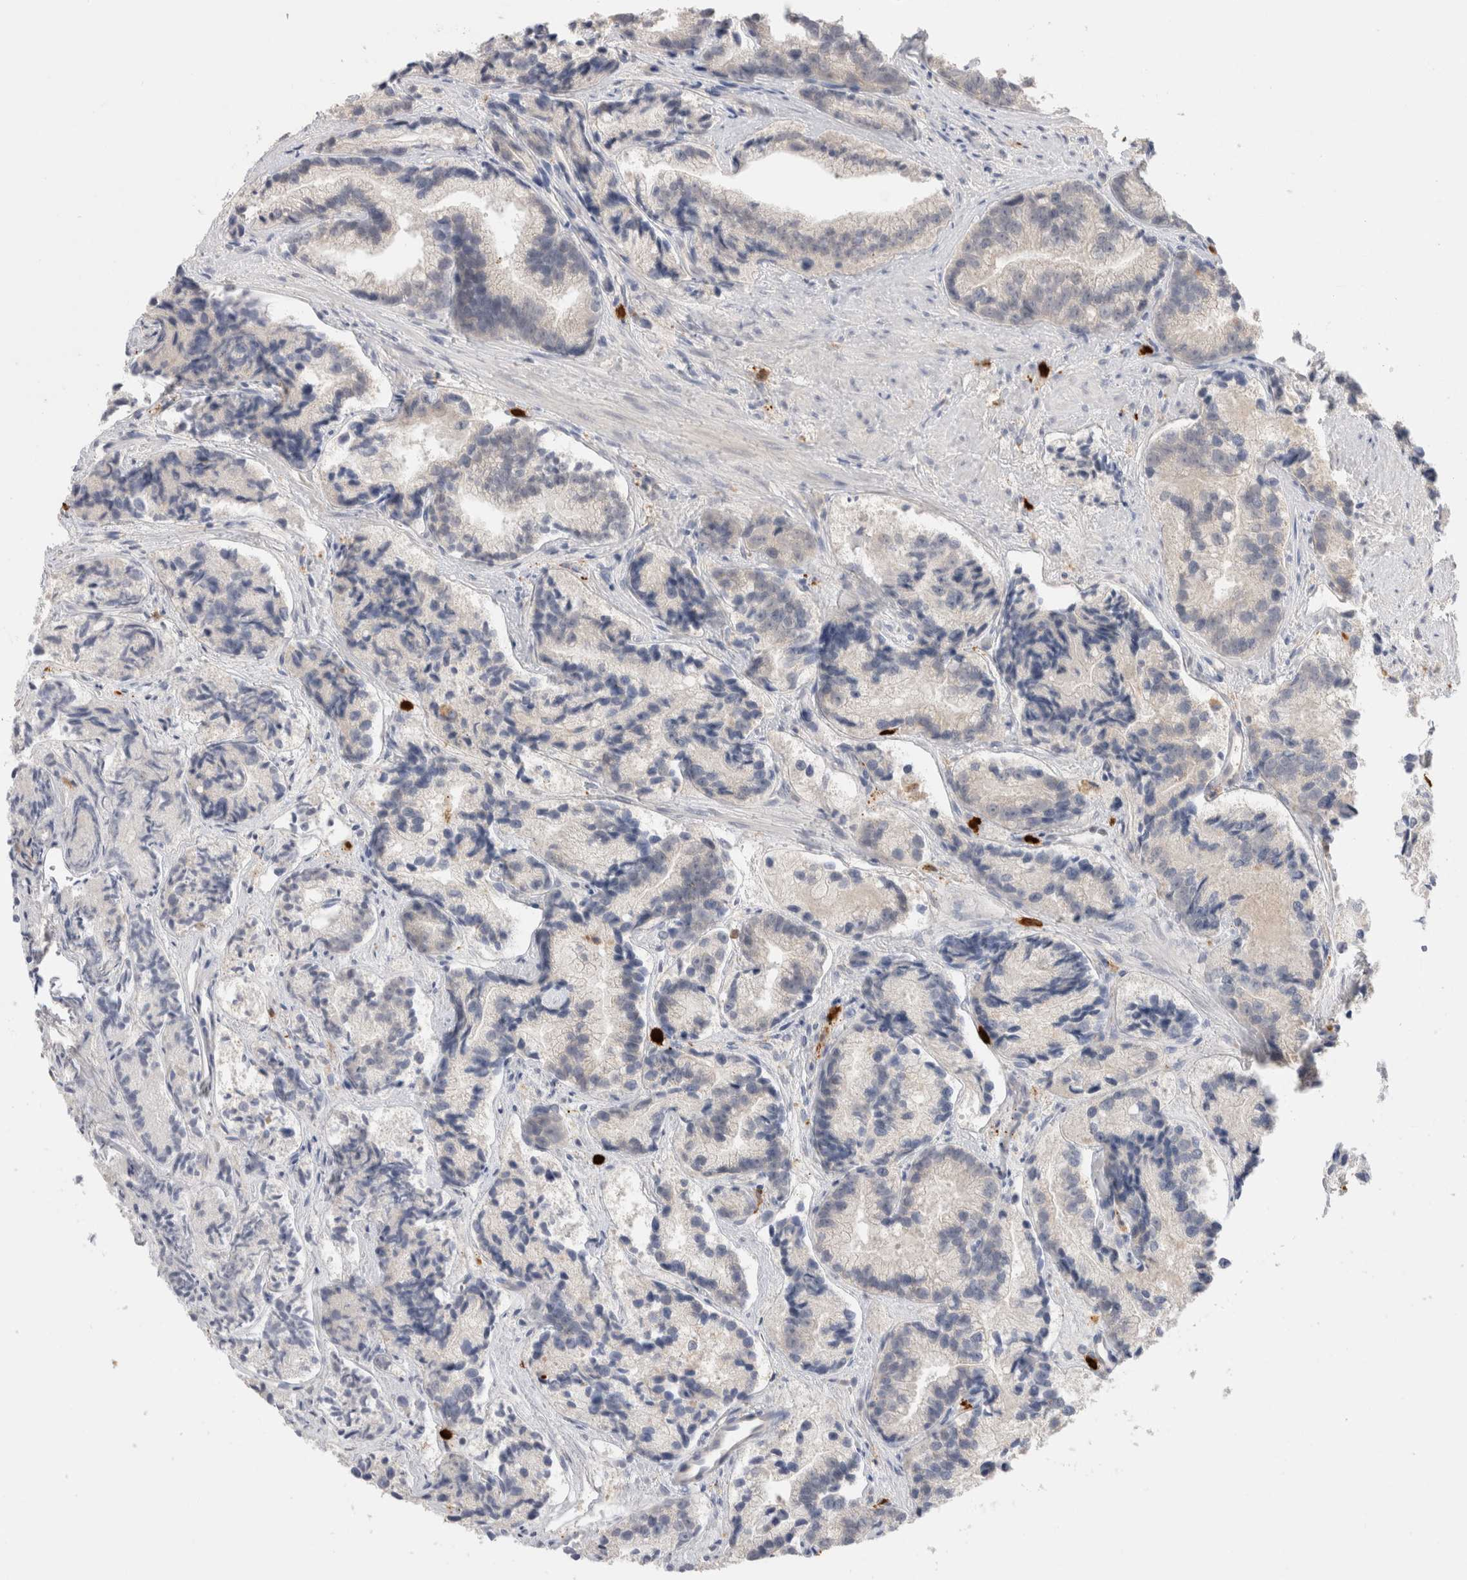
{"staining": {"intensity": "negative", "quantity": "none", "location": "none"}, "tissue": "prostate cancer", "cell_type": "Tumor cells", "image_type": "cancer", "snomed": [{"axis": "morphology", "description": "Adenocarcinoma, Low grade"}, {"axis": "topography", "description": "Prostate"}], "caption": "High magnification brightfield microscopy of prostate cancer (low-grade adenocarcinoma) stained with DAB (brown) and counterstained with hematoxylin (blue): tumor cells show no significant positivity. The staining was performed using DAB (3,3'-diaminobenzidine) to visualize the protein expression in brown, while the nuclei were stained in blue with hematoxylin (Magnification: 20x).", "gene": "HPGDS", "patient": {"sex": "male", "age": 89}}